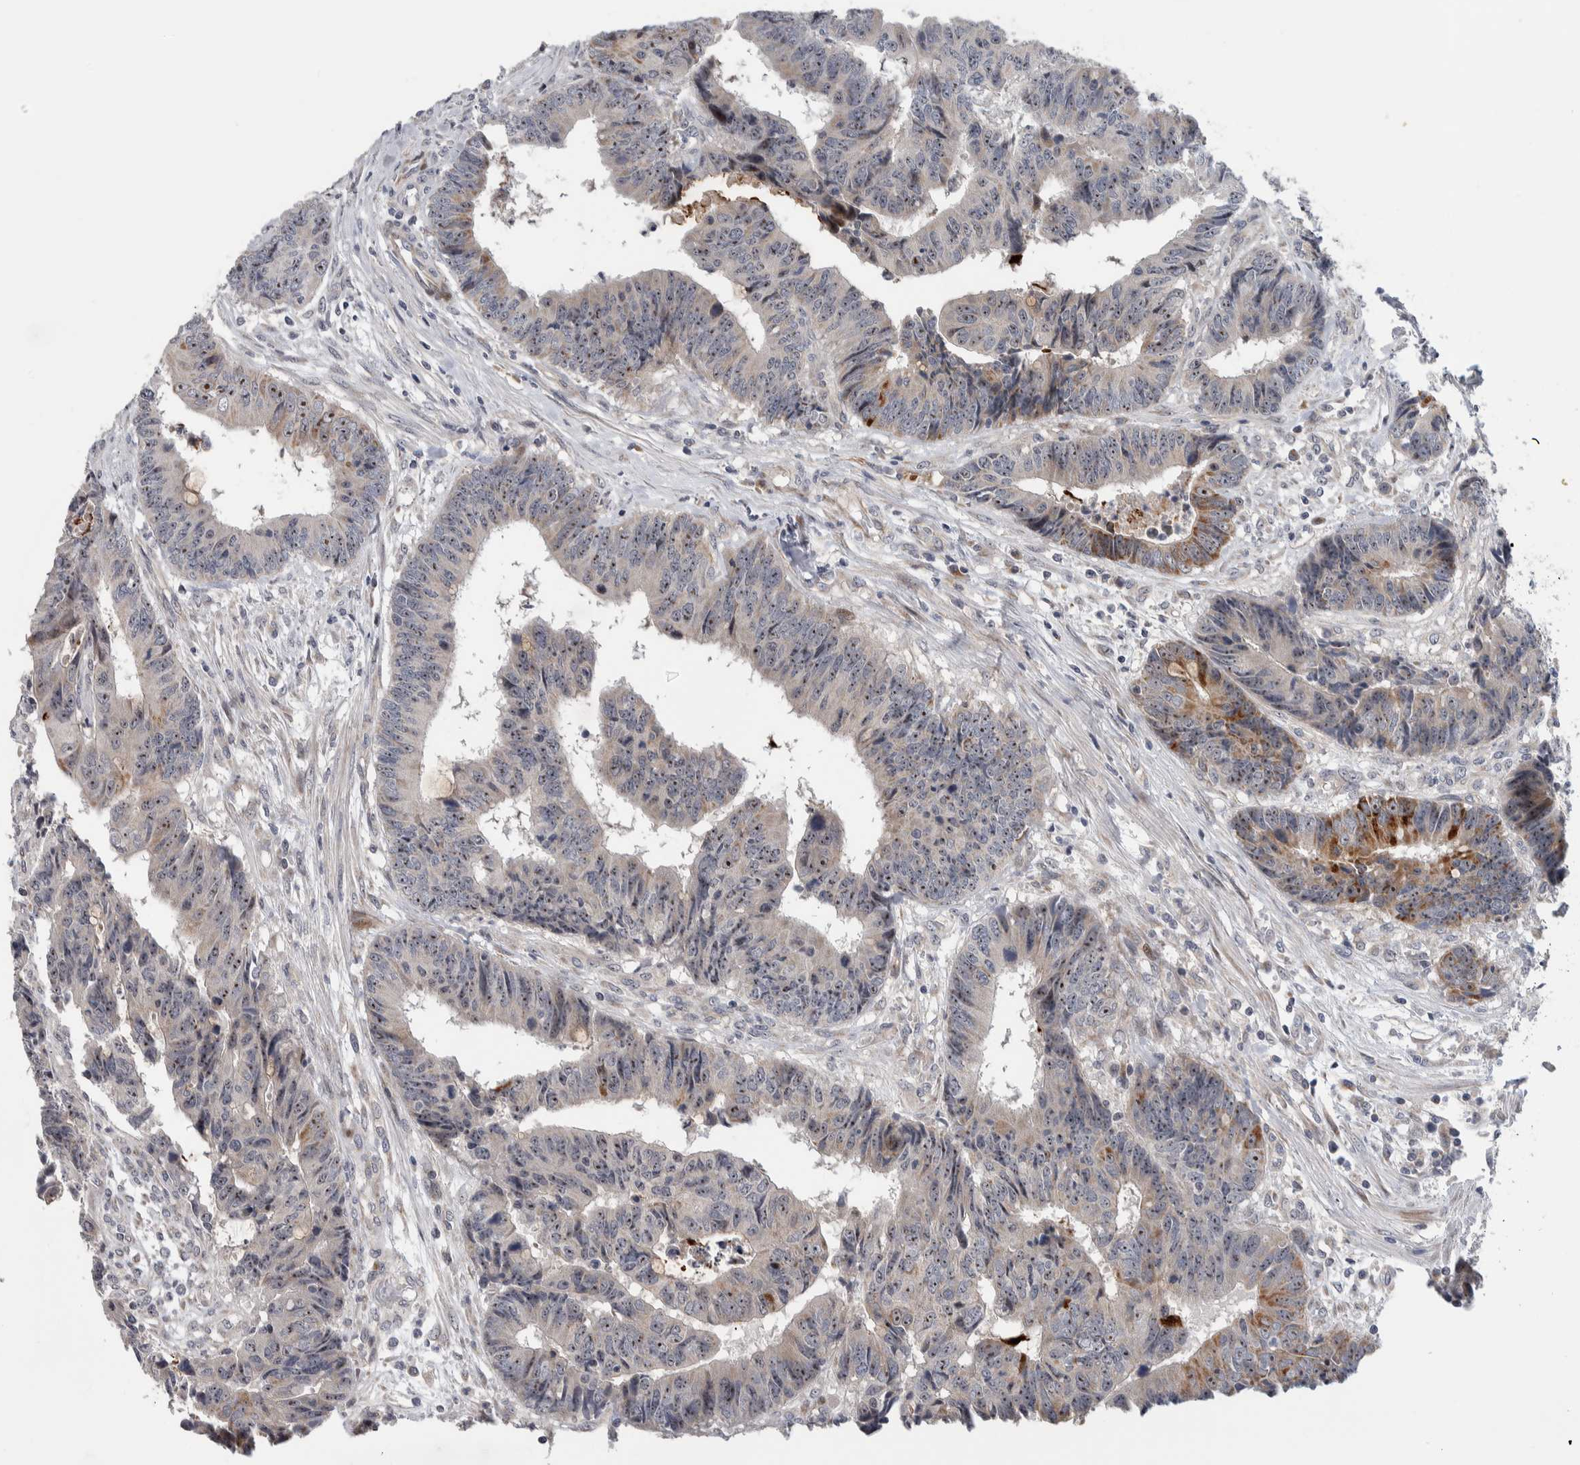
{"staining": {"intensity": "strong", "quantity": "25%-75%", "location": "nuclear"}, "tissue": "colorectal cancer", "cell_type": "Tumor cells", "image_type": "cancer", "snomed": [{"axis": "morphology", "description": "Adenocarcinoma, NOS"}, {"axis": "topography", "description": "Rectum"}], "caption": "Protein expression analysis of human colorectal cancer reveals strong nuclear expression in about 25%-75% of tumor cells.", "gene": "PRRG4", "patient": {"sex": "male", "age": 84}}